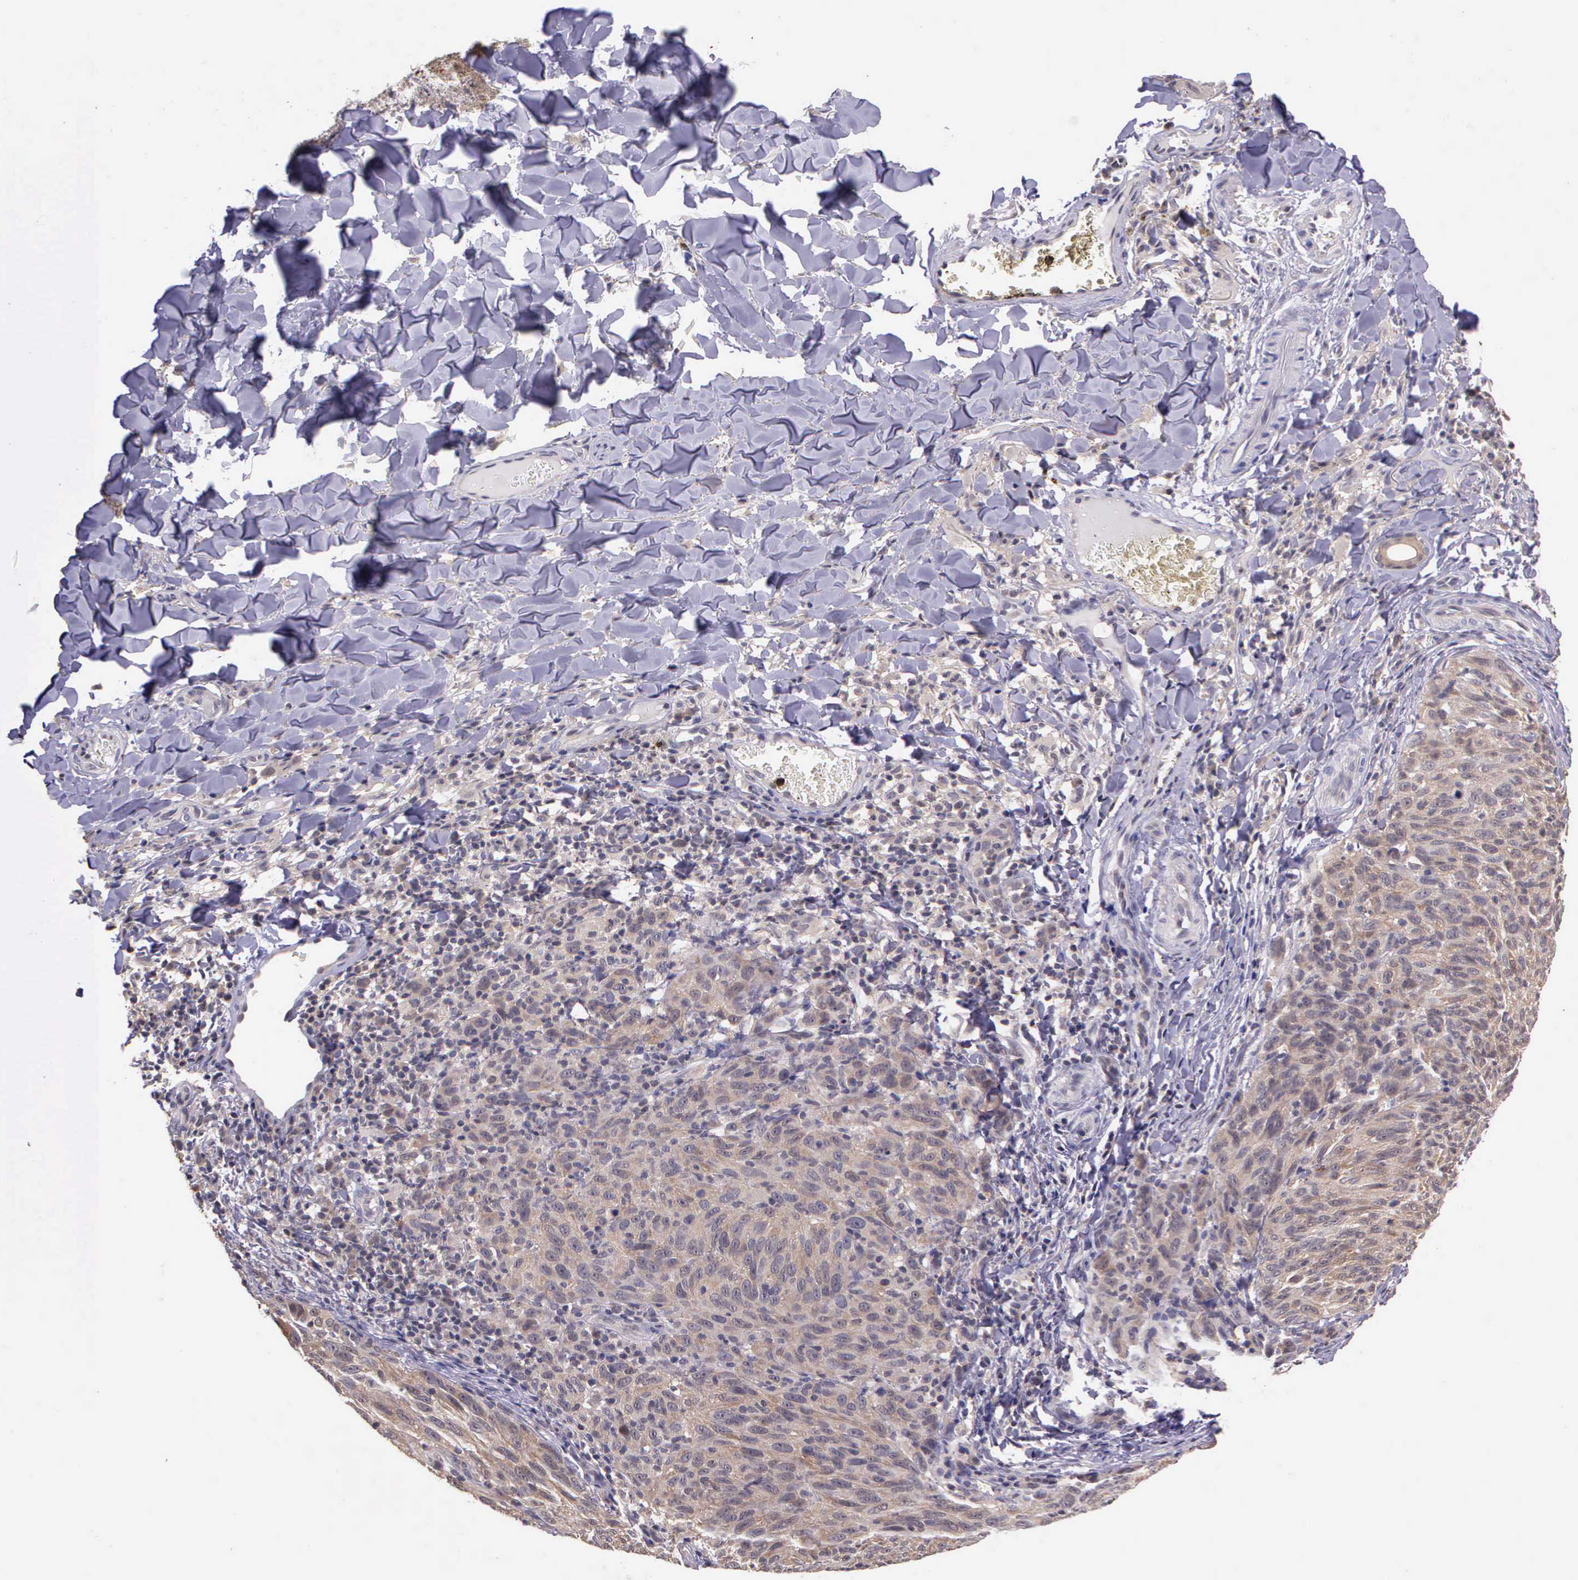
{"staining": {"intensity": "weak", "quantity": ">75%", "location": "cytoplasmic/membranous"}, "tissue": "melanoma", "cell_type": "Tumor cells", "image_type": "cancer", "snomed": [{"axis": "morphology", "description": "Malignant melanoma, NOS"}, {"axis": "topography", "description": "Skin"}], "caption": "Weak cytoplasmic/membranous expression is present in about >75% of tumor cells in malignant melanoma.", "gene": "IGBP1", "patient": {"sex": "male", "age": 76}}